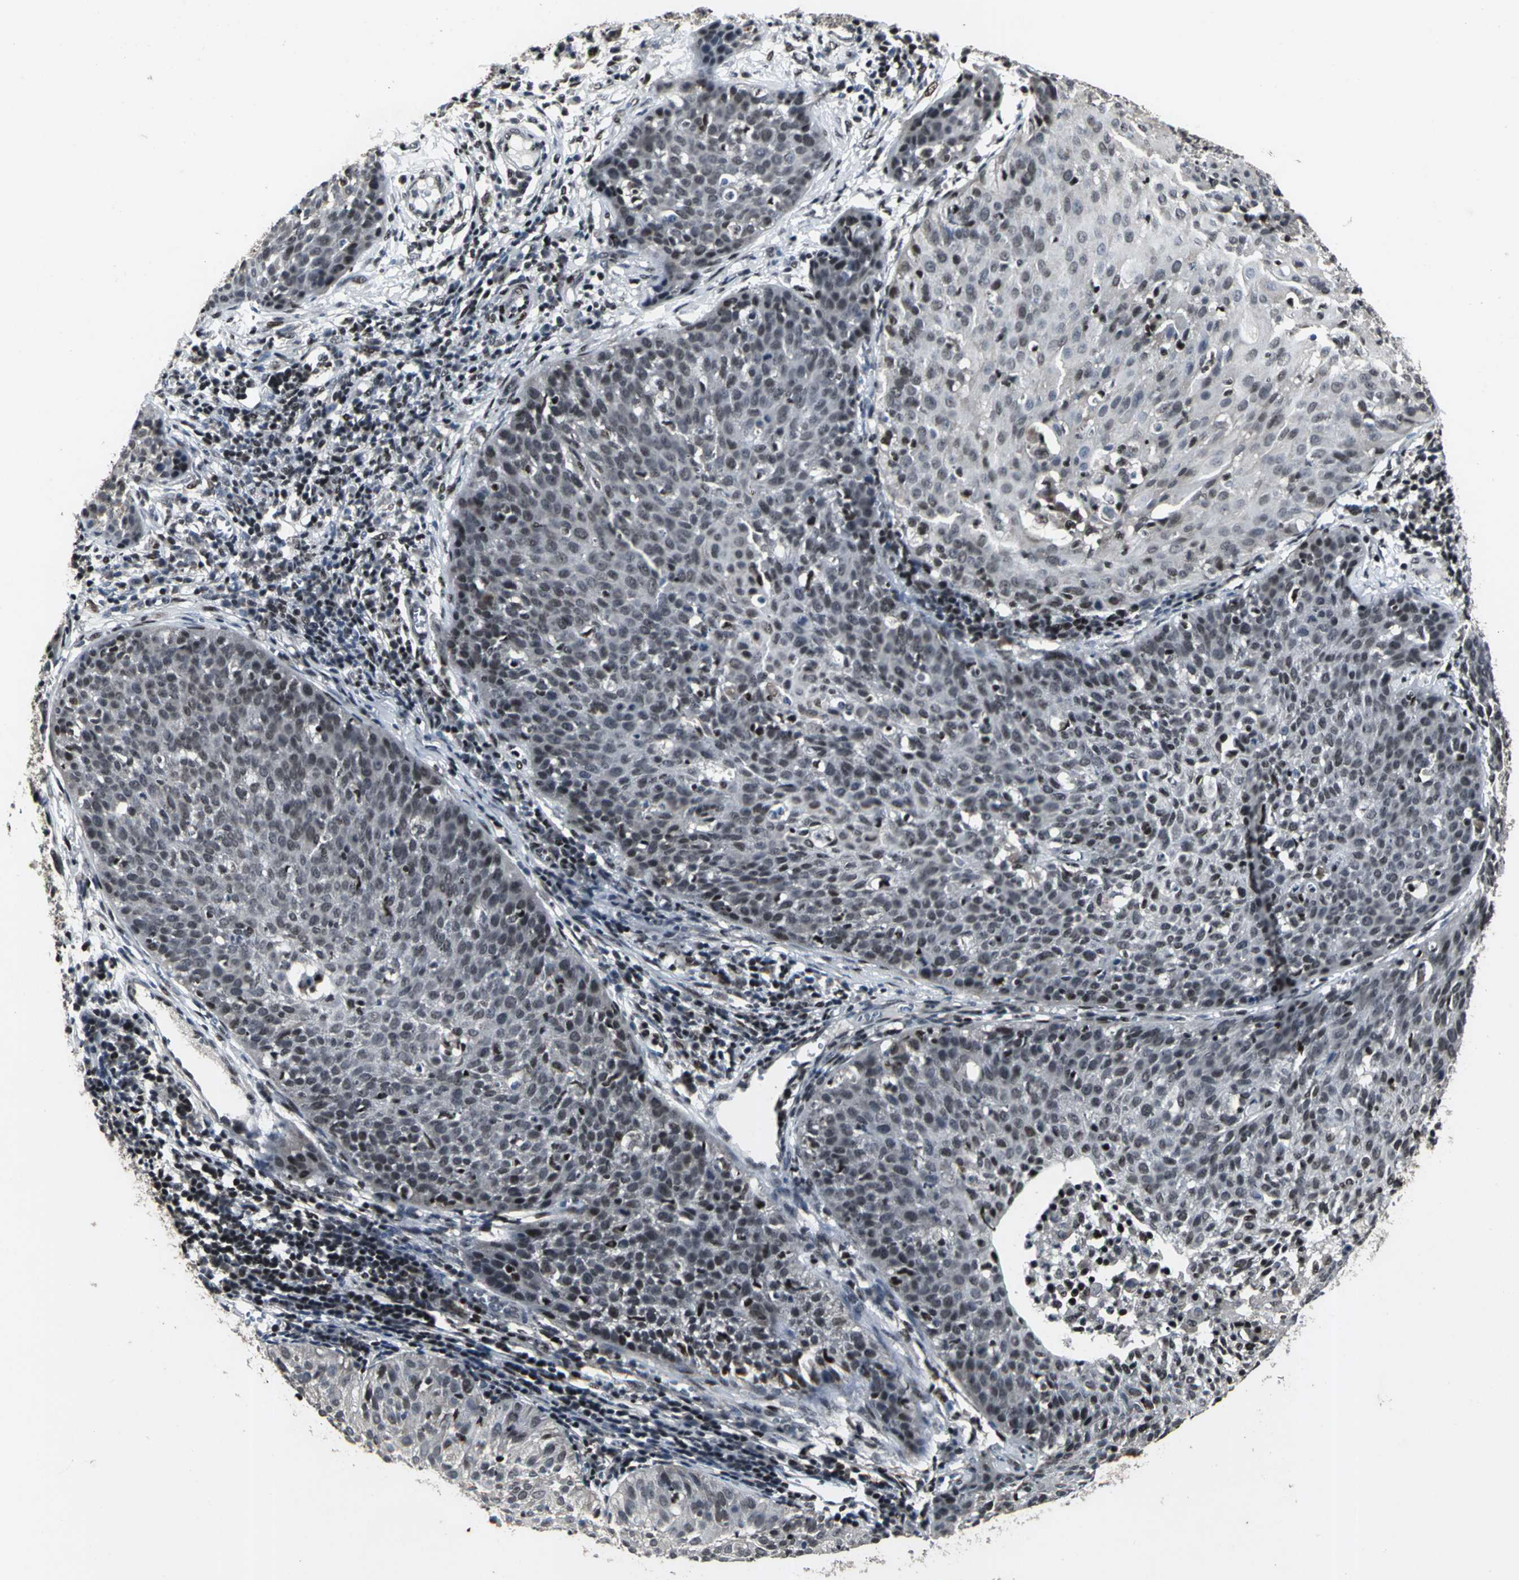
{"staining": {"intensity": "weak", "quantity": ">75%", "location": "nuclear"}, "tissue": "cervical cancer", "cell_type": "Tumor cells", "image_type": "cancer", "snomed": [{"axis": "morphology", "description": "Squamous cell carcinoma, NOS"}, {"axis": "topography", "description": "Cervix"}], "caption": "Human cervical cancer (squamous cell carcinoma) stained for a protein (brown) shows weak nuclear positive positivity in about >75% of tumor cells.", "gene": "SRF", "patient": {"sex": "female", "age": 38}}